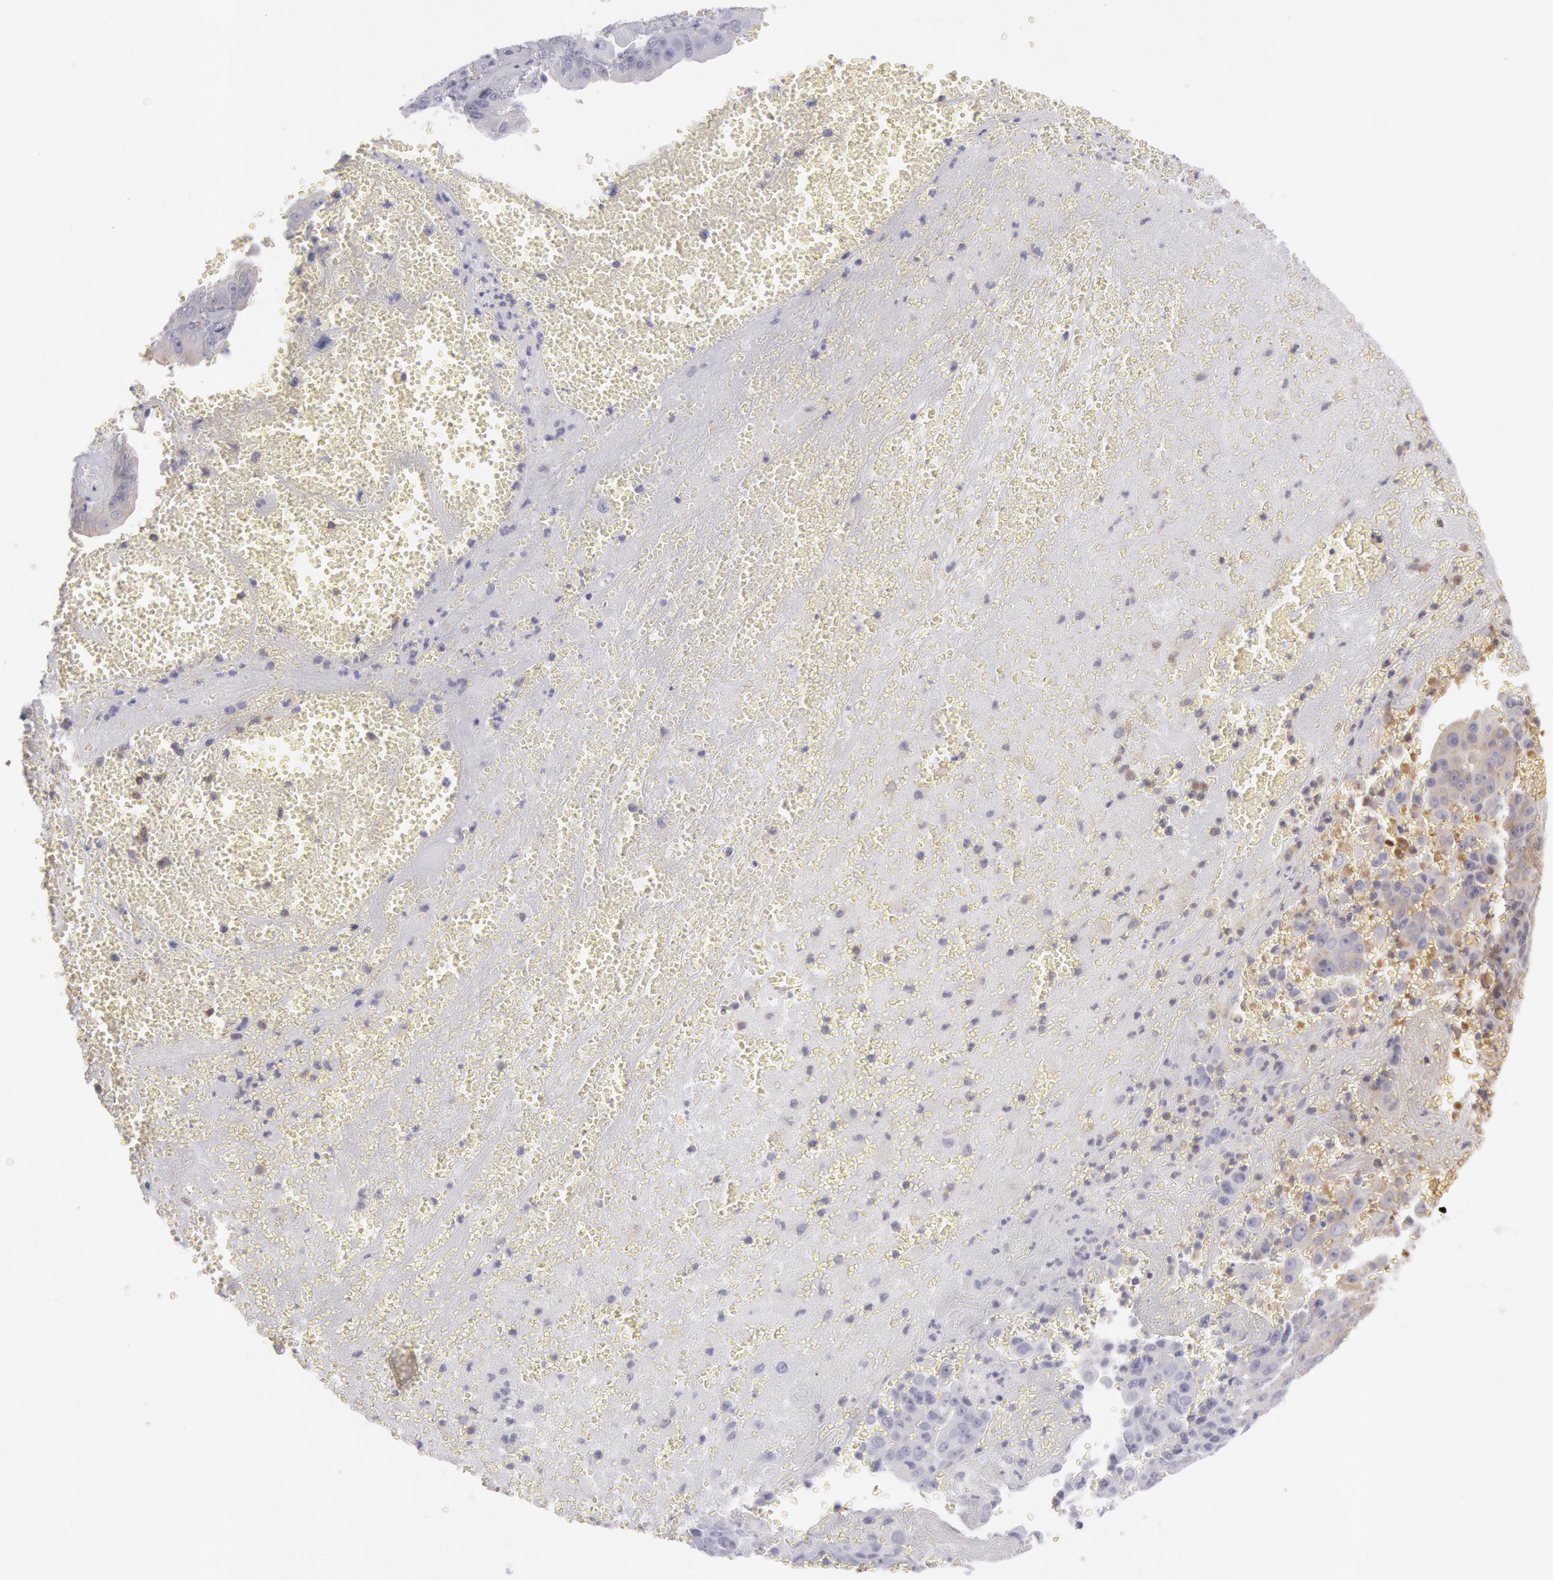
{"staining": {"intensity": "weak", "quantity": "25%-75%", "location": "cytoplasmic/membranous"}, "tissue": "liver cancer", "cell_type": "Tumor cells", "image_type": "cancer", "snomed": [{"axis": "morphology", "description": "Cholangiocarcinoma"}, {"axis": "topography", "description": "Liver"}], "caption": "Immunohistochemical staining of cholangiocarcinoma (liver) shows low levels of weak cytoplasmic/membranous protein expression in about 25%-75% of tumor cells.", "gene": "IKBKB", "patient": {"sex": "female", "age": 79}}